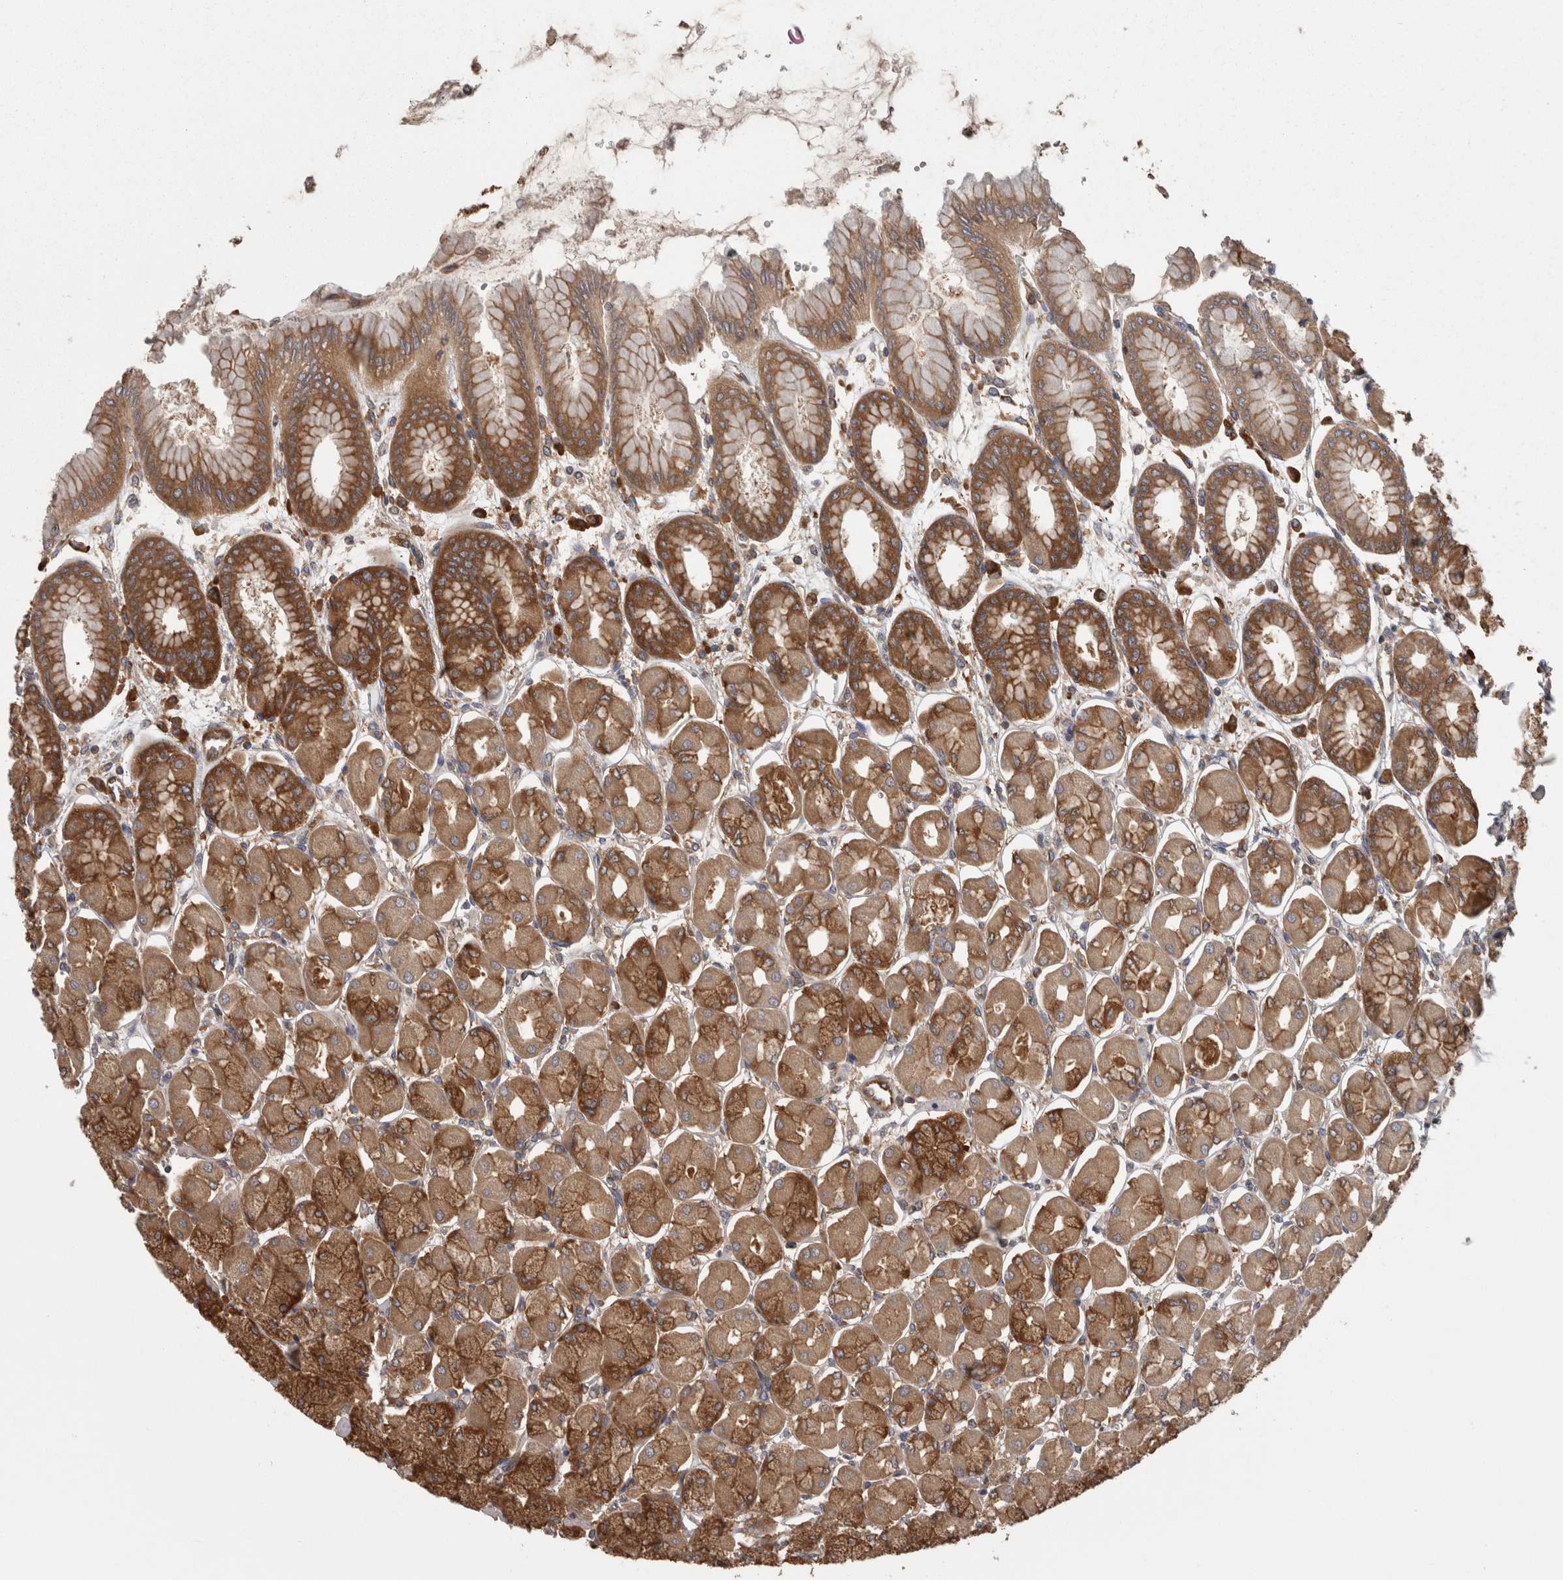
{"staining": {"intensity": "strong", "quantity": ">75%", "location": "cytoplasmic/membranous"}, "tissue": "stomach", "cell_type": "Glandular cells", "image_type": "normal", "snomed": [{"axis": "morphology", "description": "Normal tissue, NOS"}, {"axis": "topography", "description": "Stomach, upper"}], "caption": "Immunohistochemistry of benign stomach shows high levels of strong cytoplasmic/membranous positivity in approximately >75% of glandular cells. (DAB (3,3'-diaminobenzidine) IHC, brown staining for protein, blue staining for nuclei).", "gene": "SMCR8", "patient": {"sex": "female", "age": 56}}